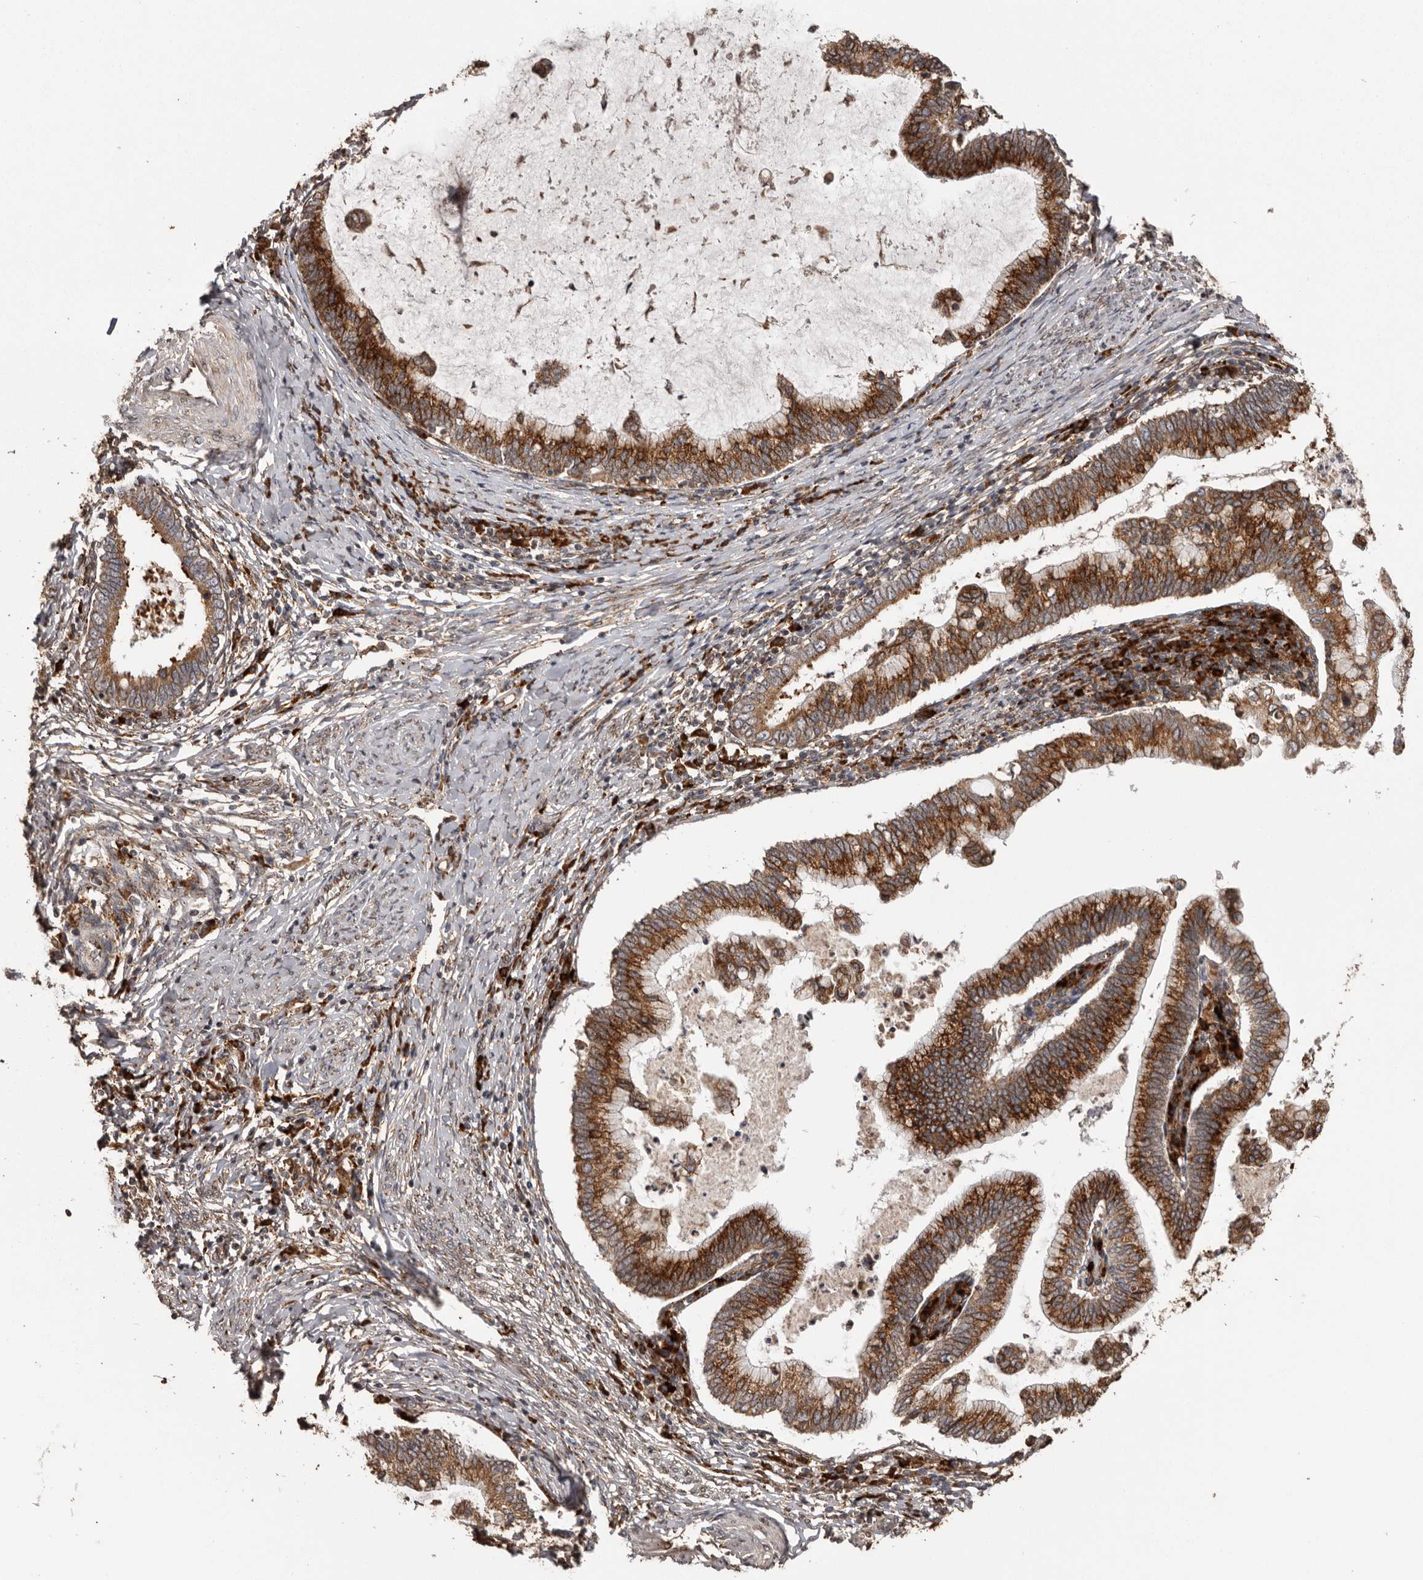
{"staining": {"intensity": "strong", "quantity": ">75%", "location": "cytoplasmic/membranous"}, "tissue": "cervical cancer", "cell_type": "Tumor cells", "image_type": "cancer", "snomed": [{"axis": "morphology", "description": "Adenocarcinoma, NOS"}, {"axis": "topography", "description": "Cervix"}], "caption": "DAB (3,3'-diaminobenzidine) immunohistochemical staining of human cervical cancer (adenocarcinoma) displays strong cytoplasmic/membranous protein expression in approximately >75% of tumor cells. (IHC, brightfield microscopy, high magnification).", "gene": "NUP43", "patient": {"sex": "female", "age": 36}}